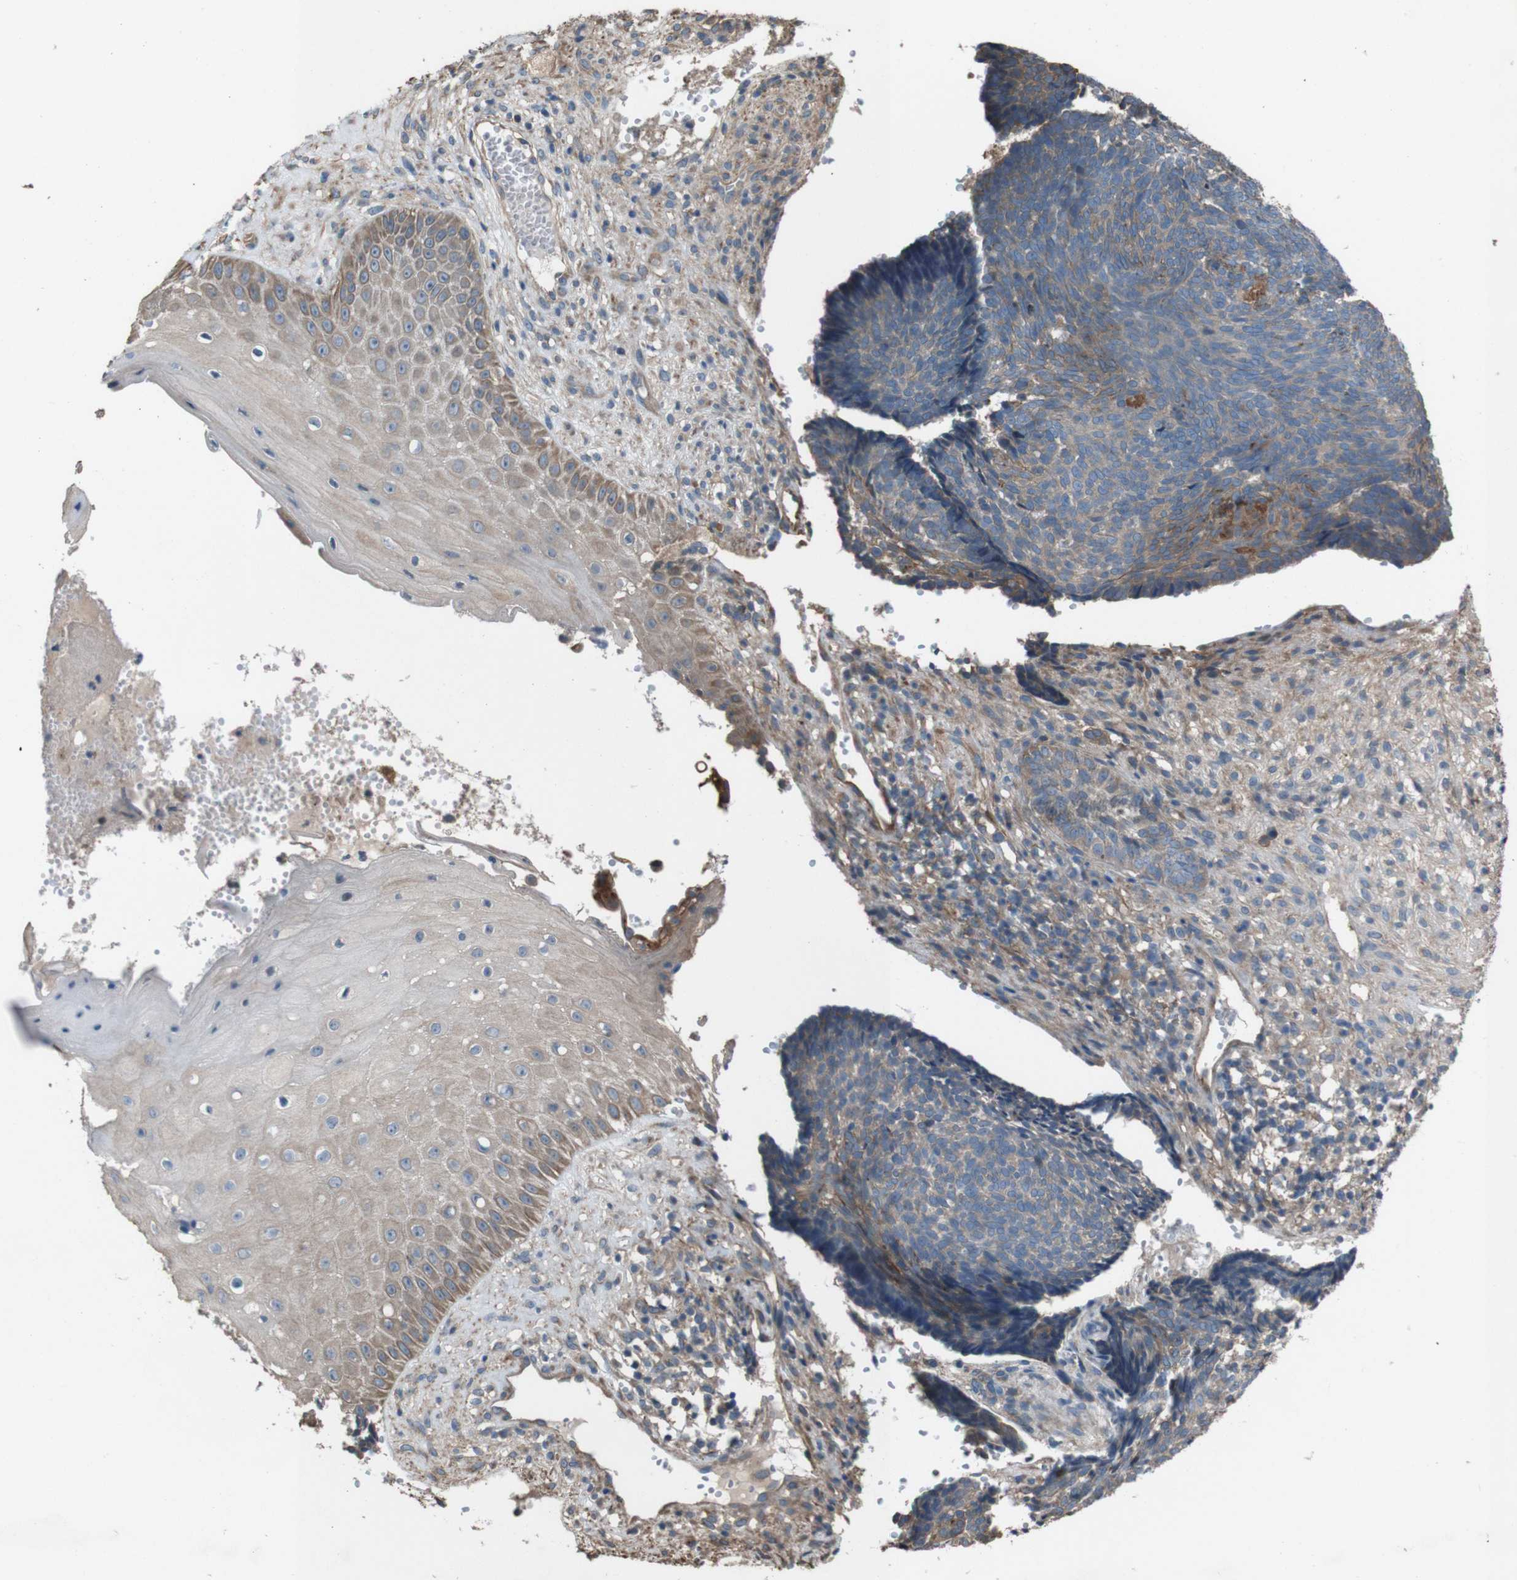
{"staining": {"intensity": "moderate", "quantity": "<25%", "location": "cytoplasmic/membranous"}, "tissue": "skin cancer", "cell_type": "Tumor cells", "image_type": "cancer", "snomed": [{"axis": "morphology", "description": "Basal cell carcinoma"}, {"axis": "topography", "description": "Skin"}], "caption": "An image of skin basal cell carcinoma stained for a protein reveals moderate cytoplasmic/membranous brown staining in tumor cells. Nuclei are stained in blue.", "gene": "NAALADL2", "patient": {"sex": "male", "age": 84}}